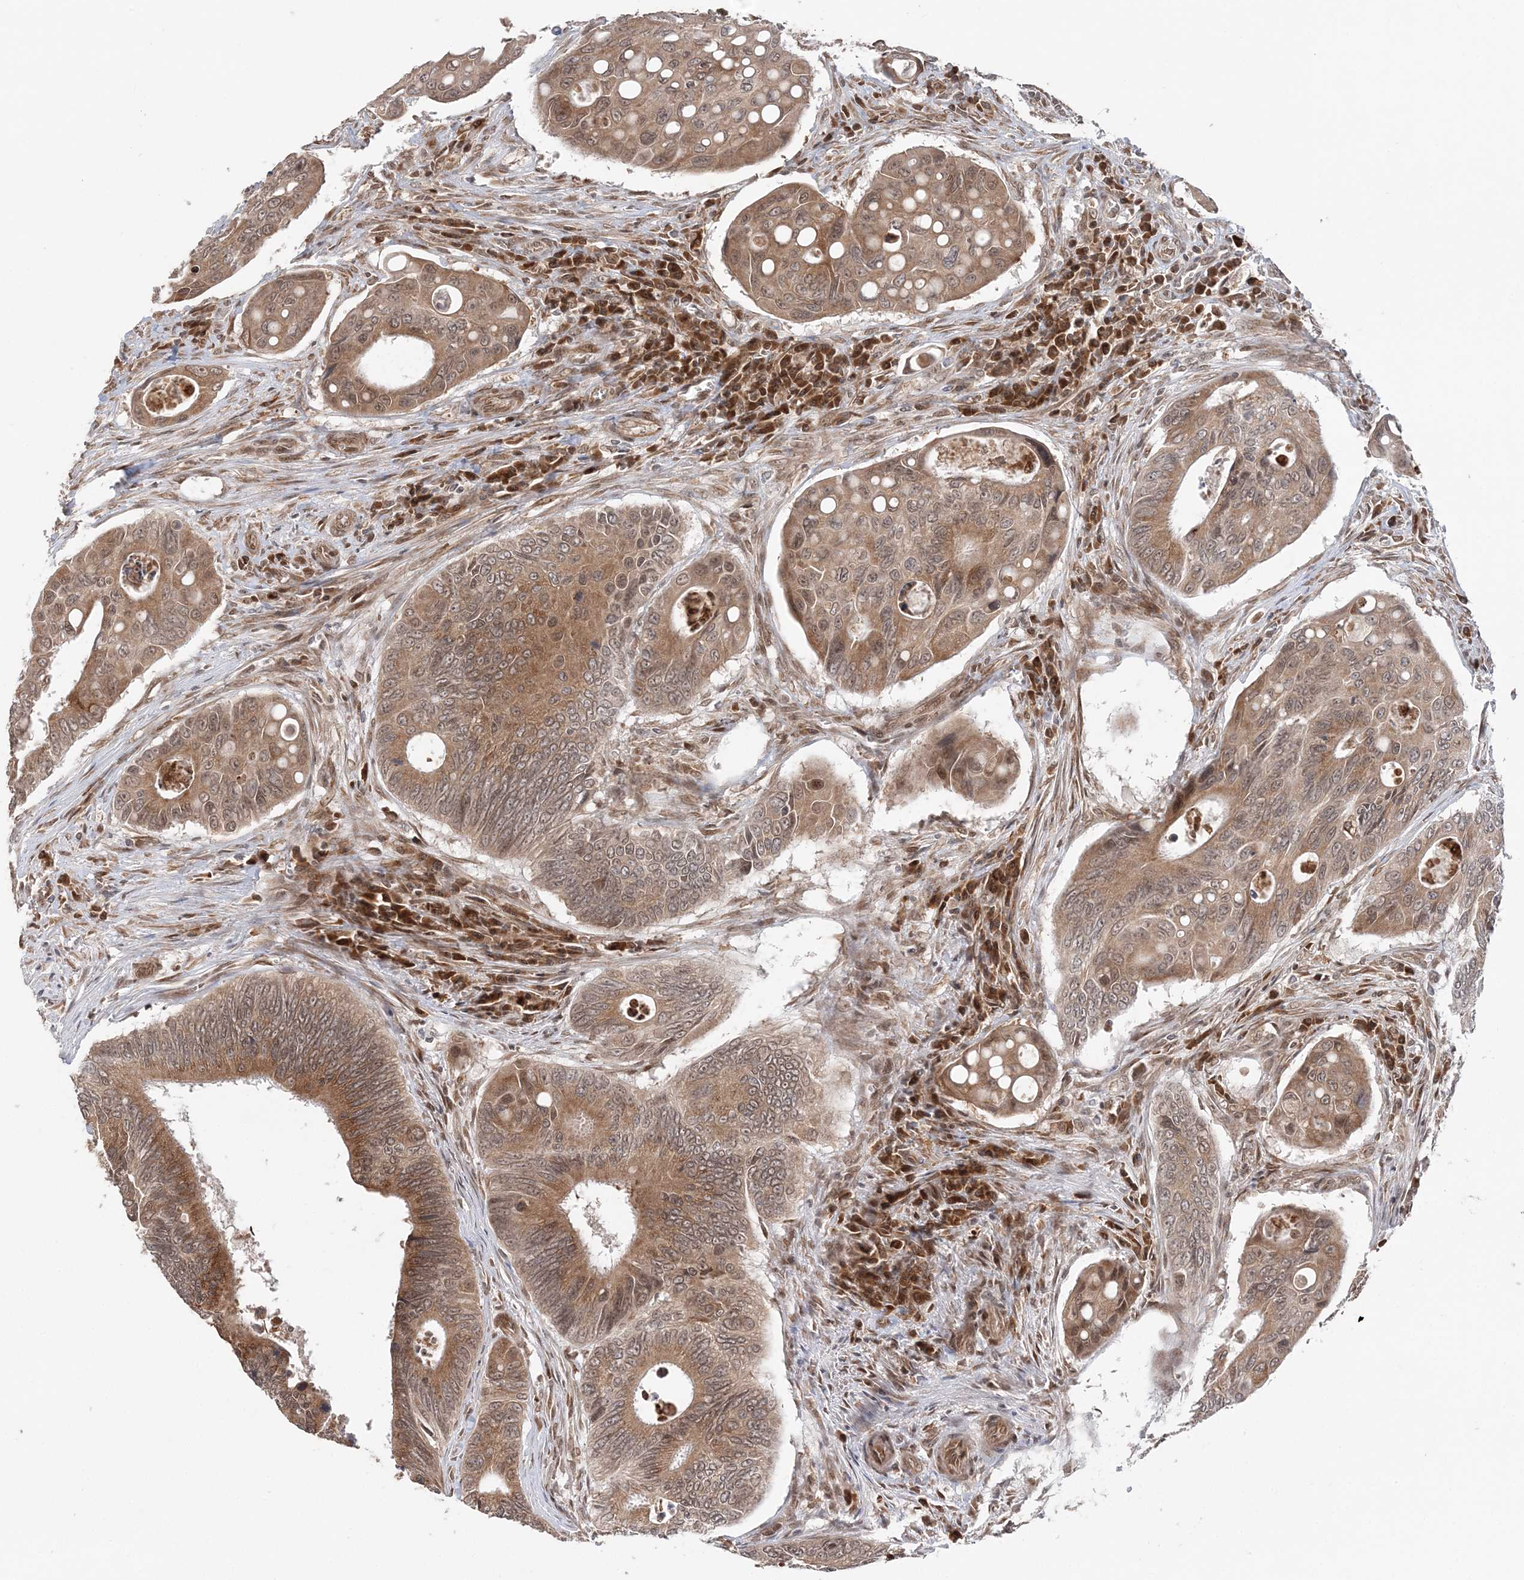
{"staining": {"intensity": "moderate", "quantity": ">75%", "location": "cytoplasmic/membranous,nuclear"}, "tissue": "colorectal cancer", "cell_type": "Tumor cells", "image_type": "cancer", "snomed": [{"axis": "morphology", "description": "Inflammation, NOS"}, {"axis": "morphology", "description": "Adenocarcinoma, NOS"}, {"axis": "topography", "description": "Colon"}], "caption": "Moderate cytoplasmic/membranous and nuclear protein staining is appreciated in approximately >75% of tumor cells in colorectal cancer (adenocarcinoma).", "gene": "TMED10", "patient": {"sex": "male", "age": 72}}